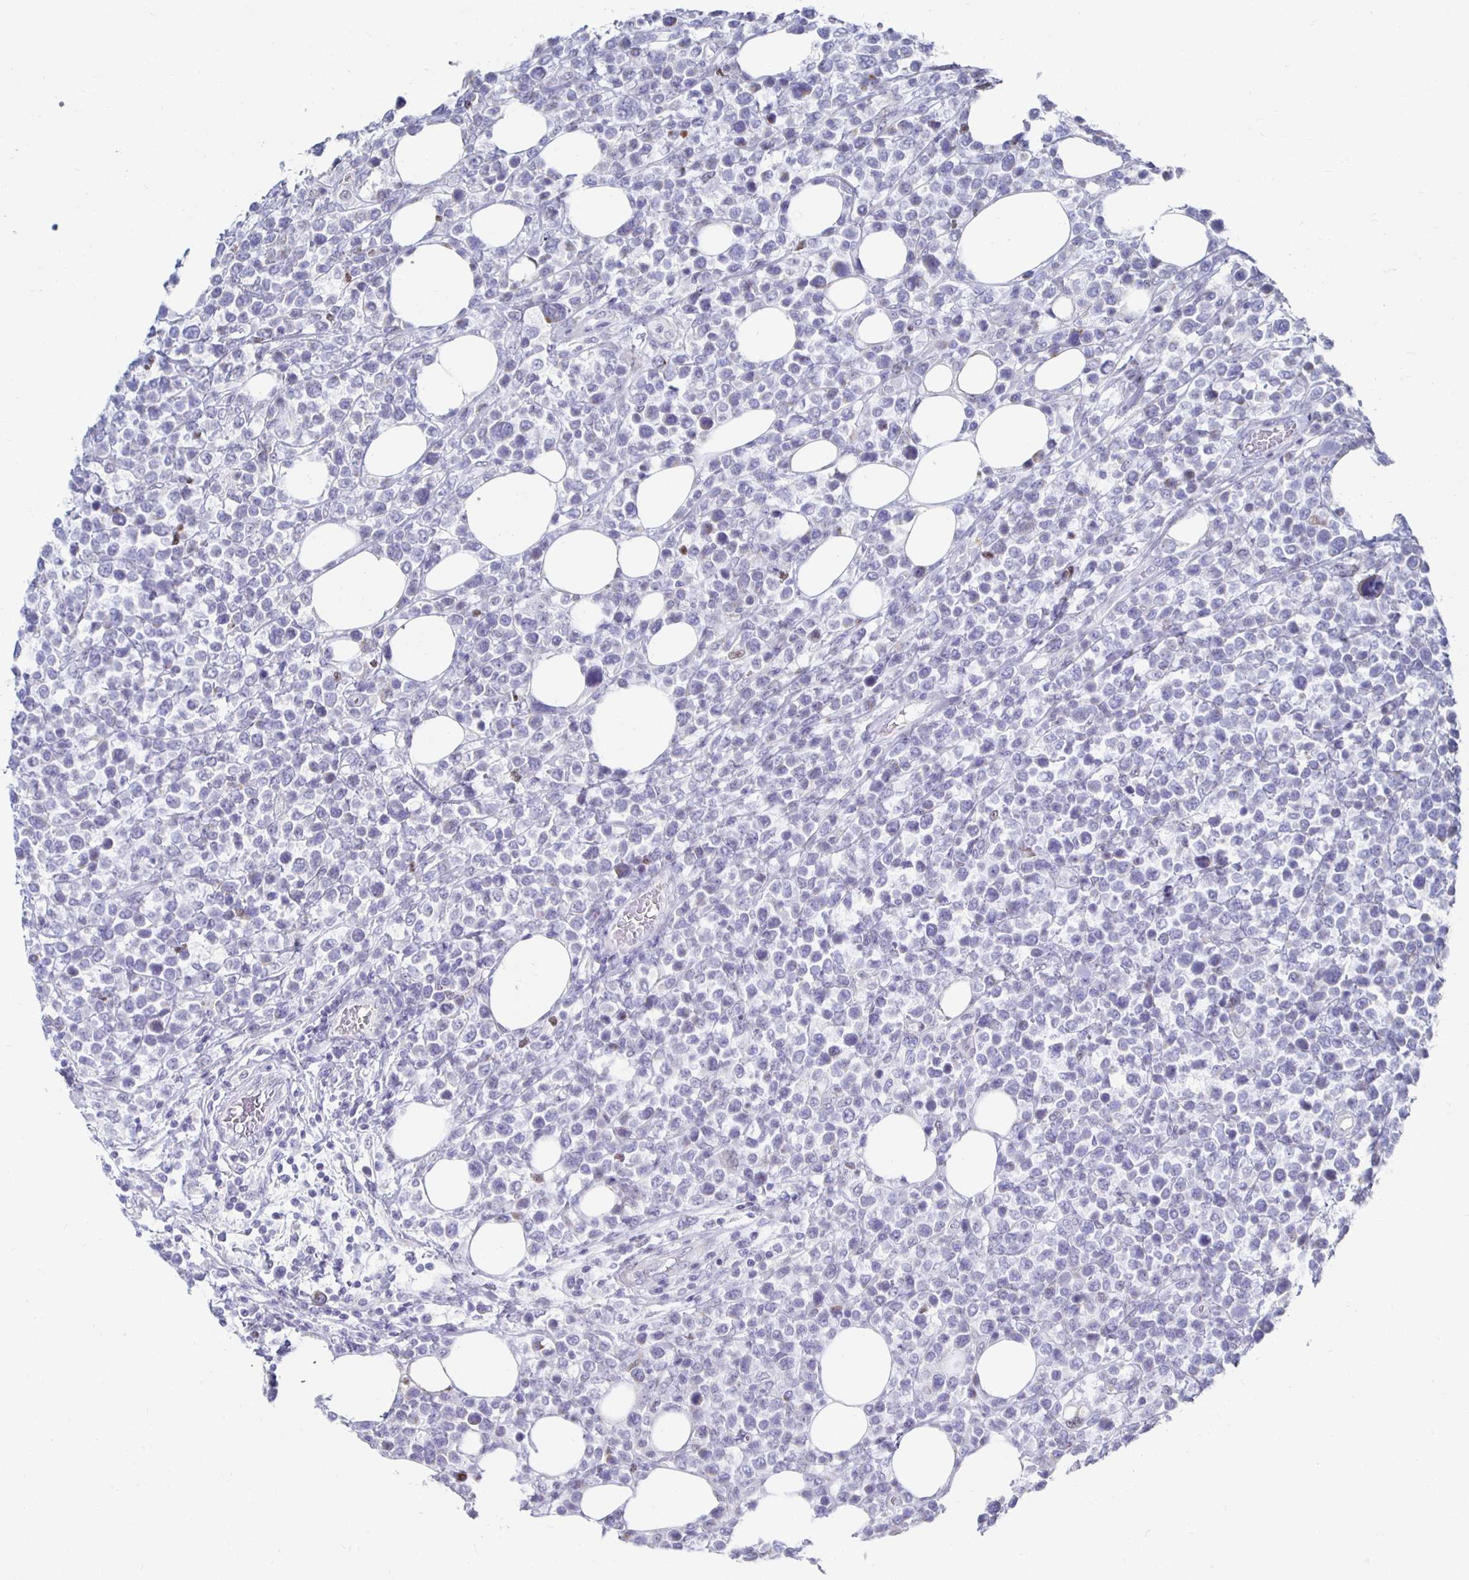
{"staining": {"intensity": "negative", "quantity": "none", "location": "none"}, "tissue": "lymphoma", "cell_type": "Tumor cells", "image_type": "cancer", "snomed": [{"axis": "morphology", "description": "Malignant lymphoma, non-Hodgkin's type, Low grade"}, {"axis": "topography", "description": "Lymph node"}], "caption": "Immunohistochemistry (IHC) of human lymphoma displays no expression in tumor cells.", "gene": "NOCT", "patient": {"sex": "male", "age": 60}}